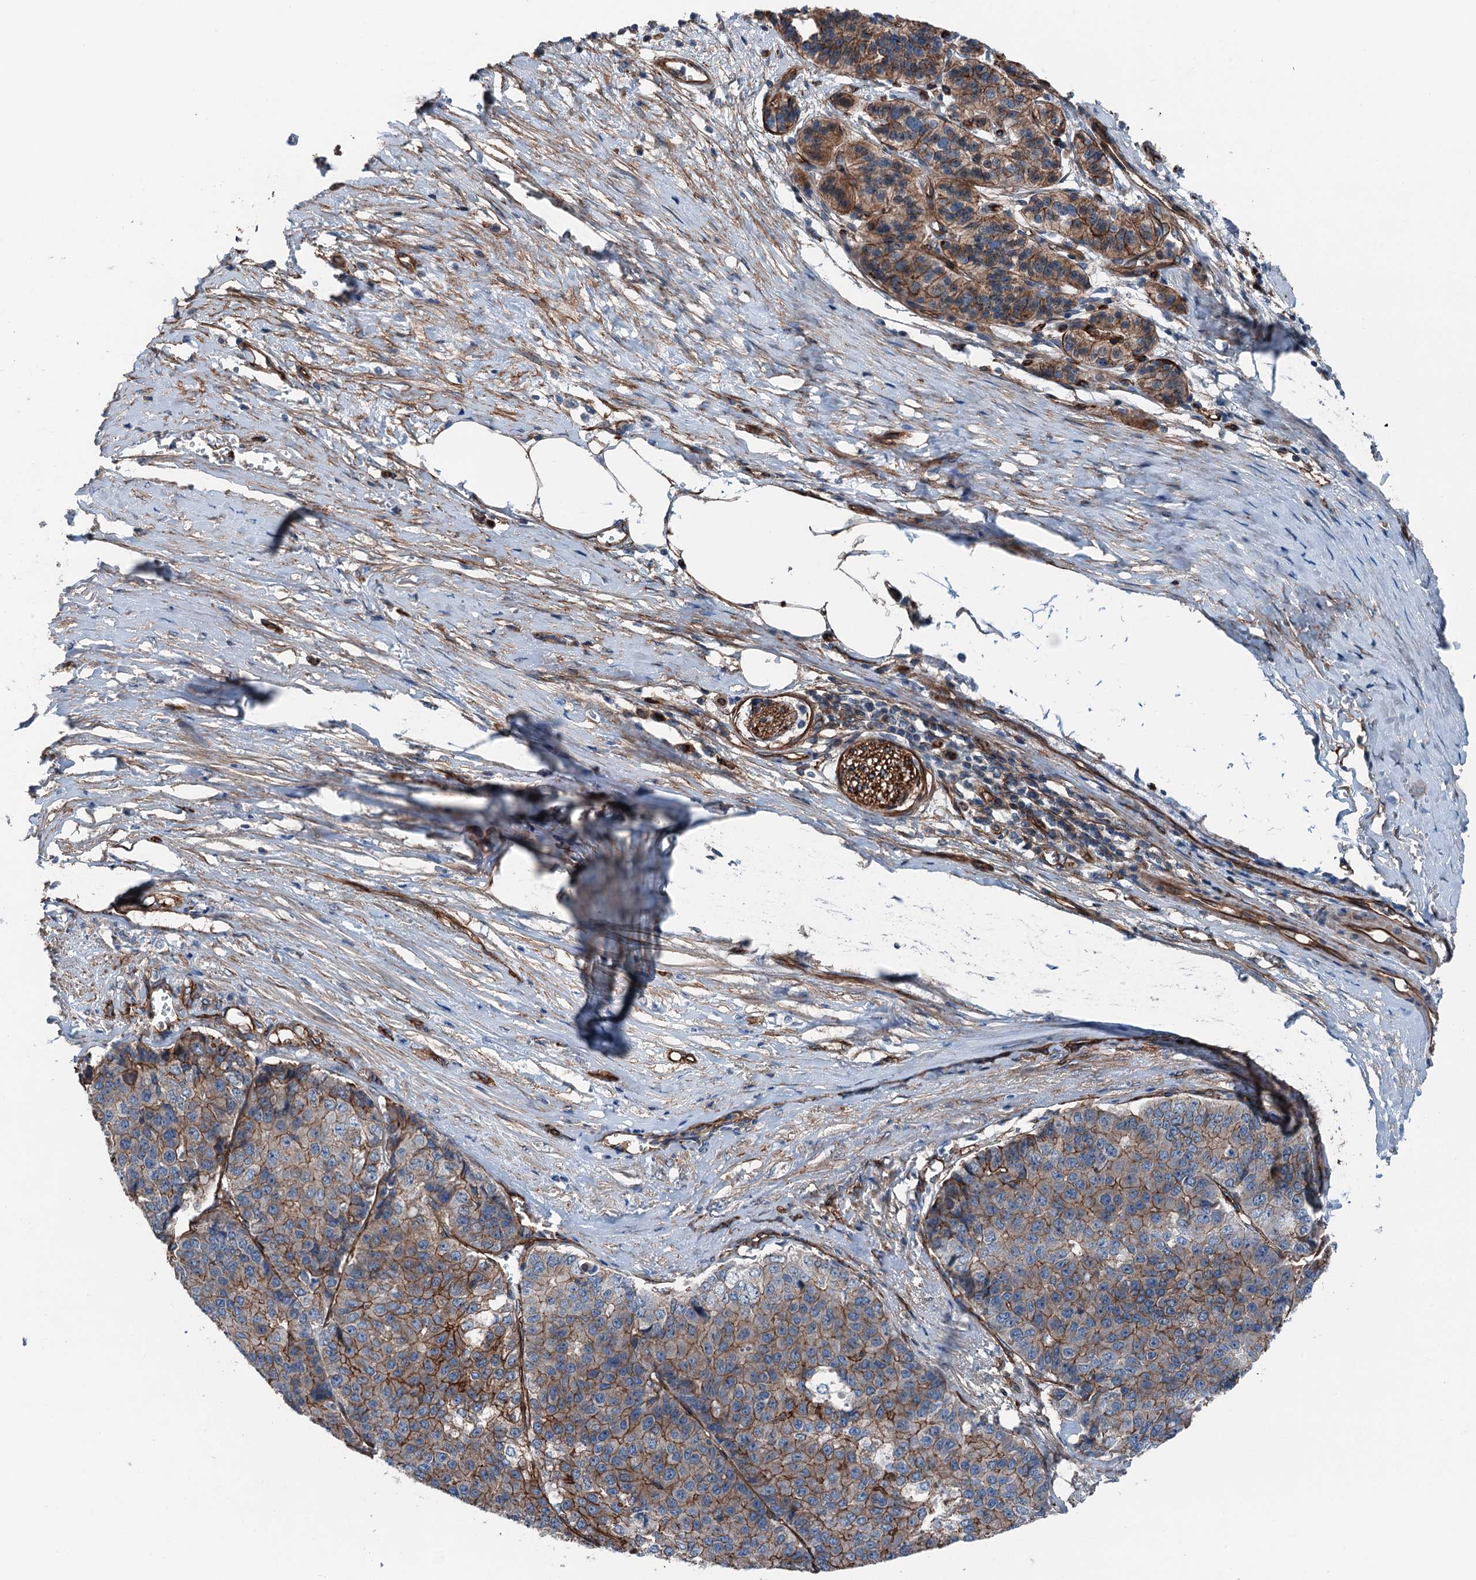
{"staining": {"intensity": "moderate", "quantity": ">75%", "location": "cytoplasmic/membranous"}, "tissue": "pancreatic cancer", "cell_type": "Tumor cells", "image_type": "cancer", "snomed": [{"axis": "morphology", "description": "Adenocarcinoma, NOS"}, {"axis": "topography", "description": "Pancreas"}], "caption": "Immunohistochemical staining of pancreatic cancer (adenocarcinoma) reveals moderate cytoplasmic/membranous protein positivity in about >75% of tumor cells. The protein of interest is stained brown, and the nuclei are stained in blue (DAB (3,3'-diaminobenzidine) IHC with brightfield microscopy, high magnification).", "gene": "NMRAL1", "patient": {"sex": "male", "age": 50}}